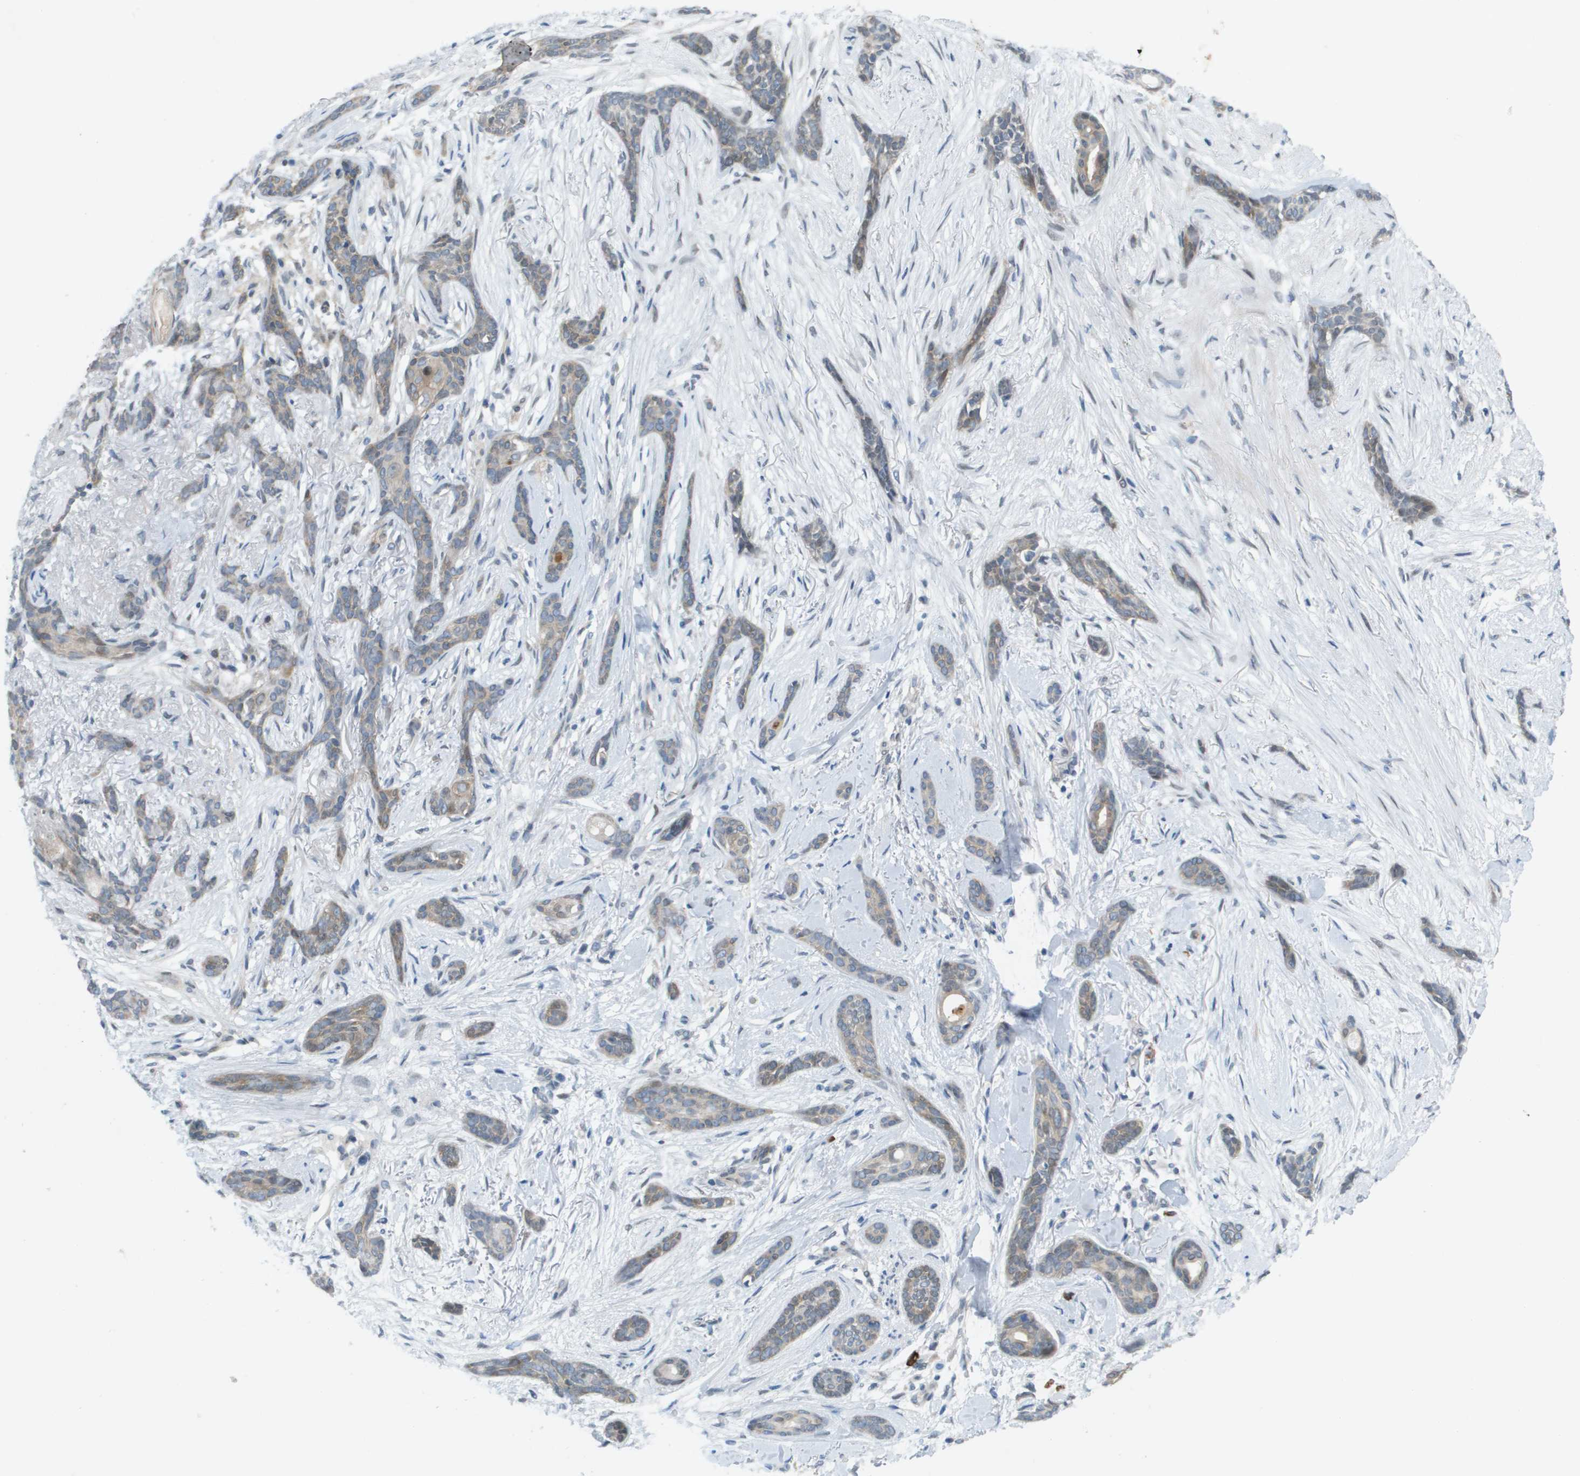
{"staining": {"intensity": "weak", "quantity": ">75%", "location": "cytoplasmic/membranous"}, "tissue": "skin cancer", "cell_type": "Tumor cells", "image_type": "cancer", "snomed": [{"axis": "morphology", "description": "Basal cell carcinoma"}, {"axis": "morphology", "description": "Adnexal tumor, benign"}, {"axis": "topography", "description": "Skin"}], "caption": "Skin basal cell carcinoma stained with a brown dye reveals weak cytoplasmic/membranous positive expression in about >75% of tumor cells.", "gene": "CACNB4", "patient": {"sex": "female", "age": 42}}